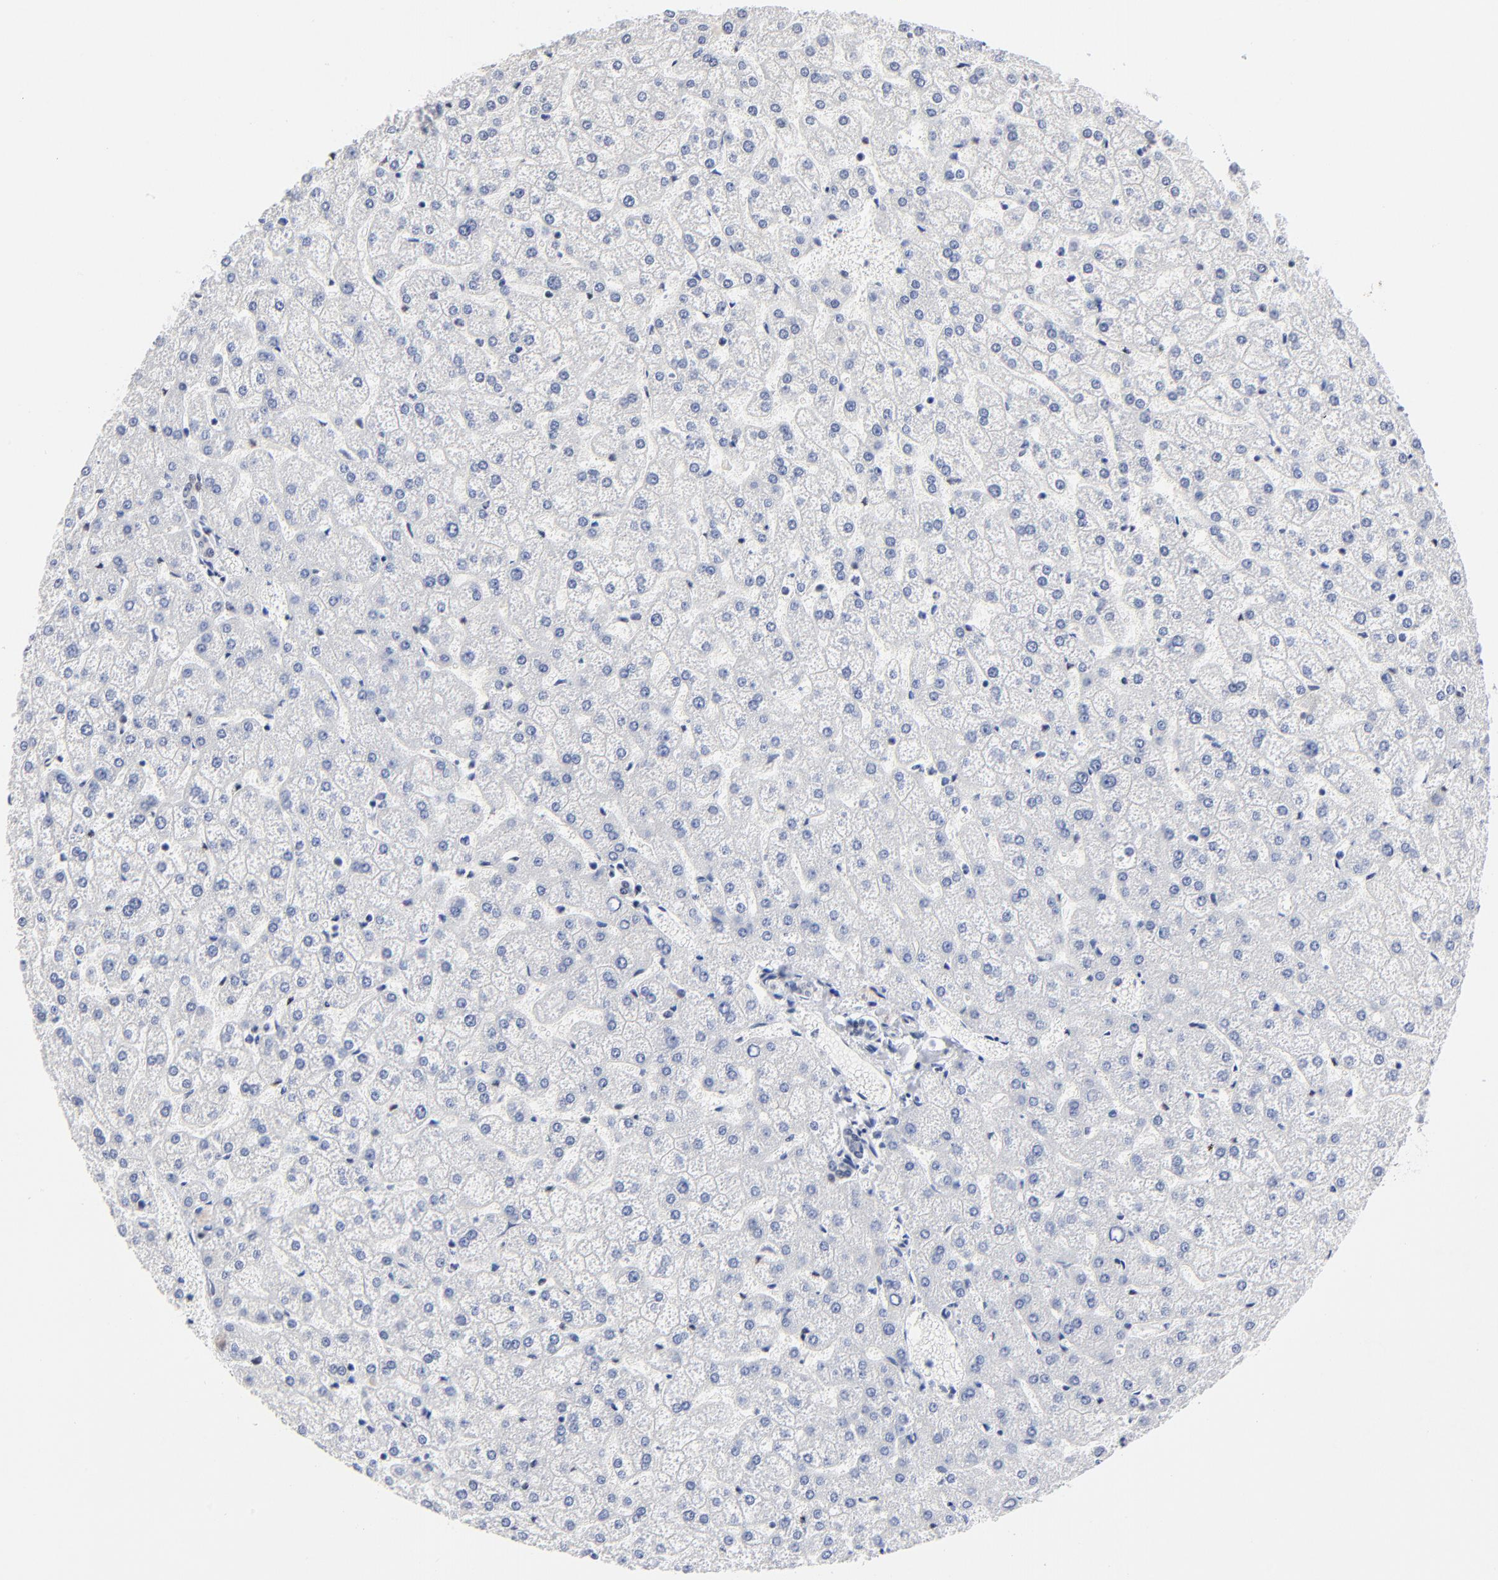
{"staining": {"intensity": "negative", "quantity": "none", "location": "none"}, "tissue": "liver", "cell_type": "Cholangiocytes", "image_type": "normal", "snomed": [{"axis": "morphology", "description": "Normal tissue, NOS"}, {"axis": "topography", "description": "Liver"}], "caption": "Immunohistochemical staining of unremarkable human liver demonstrates no significant staining in cholangiocytes. The staining is performed using DAB (3,3'-diaminobenzidine) brown chromogen with nuclei counter-stained in using hematoxylin.", "gene": "MBD4", "patient": {"sex": "female", "age": 32}}